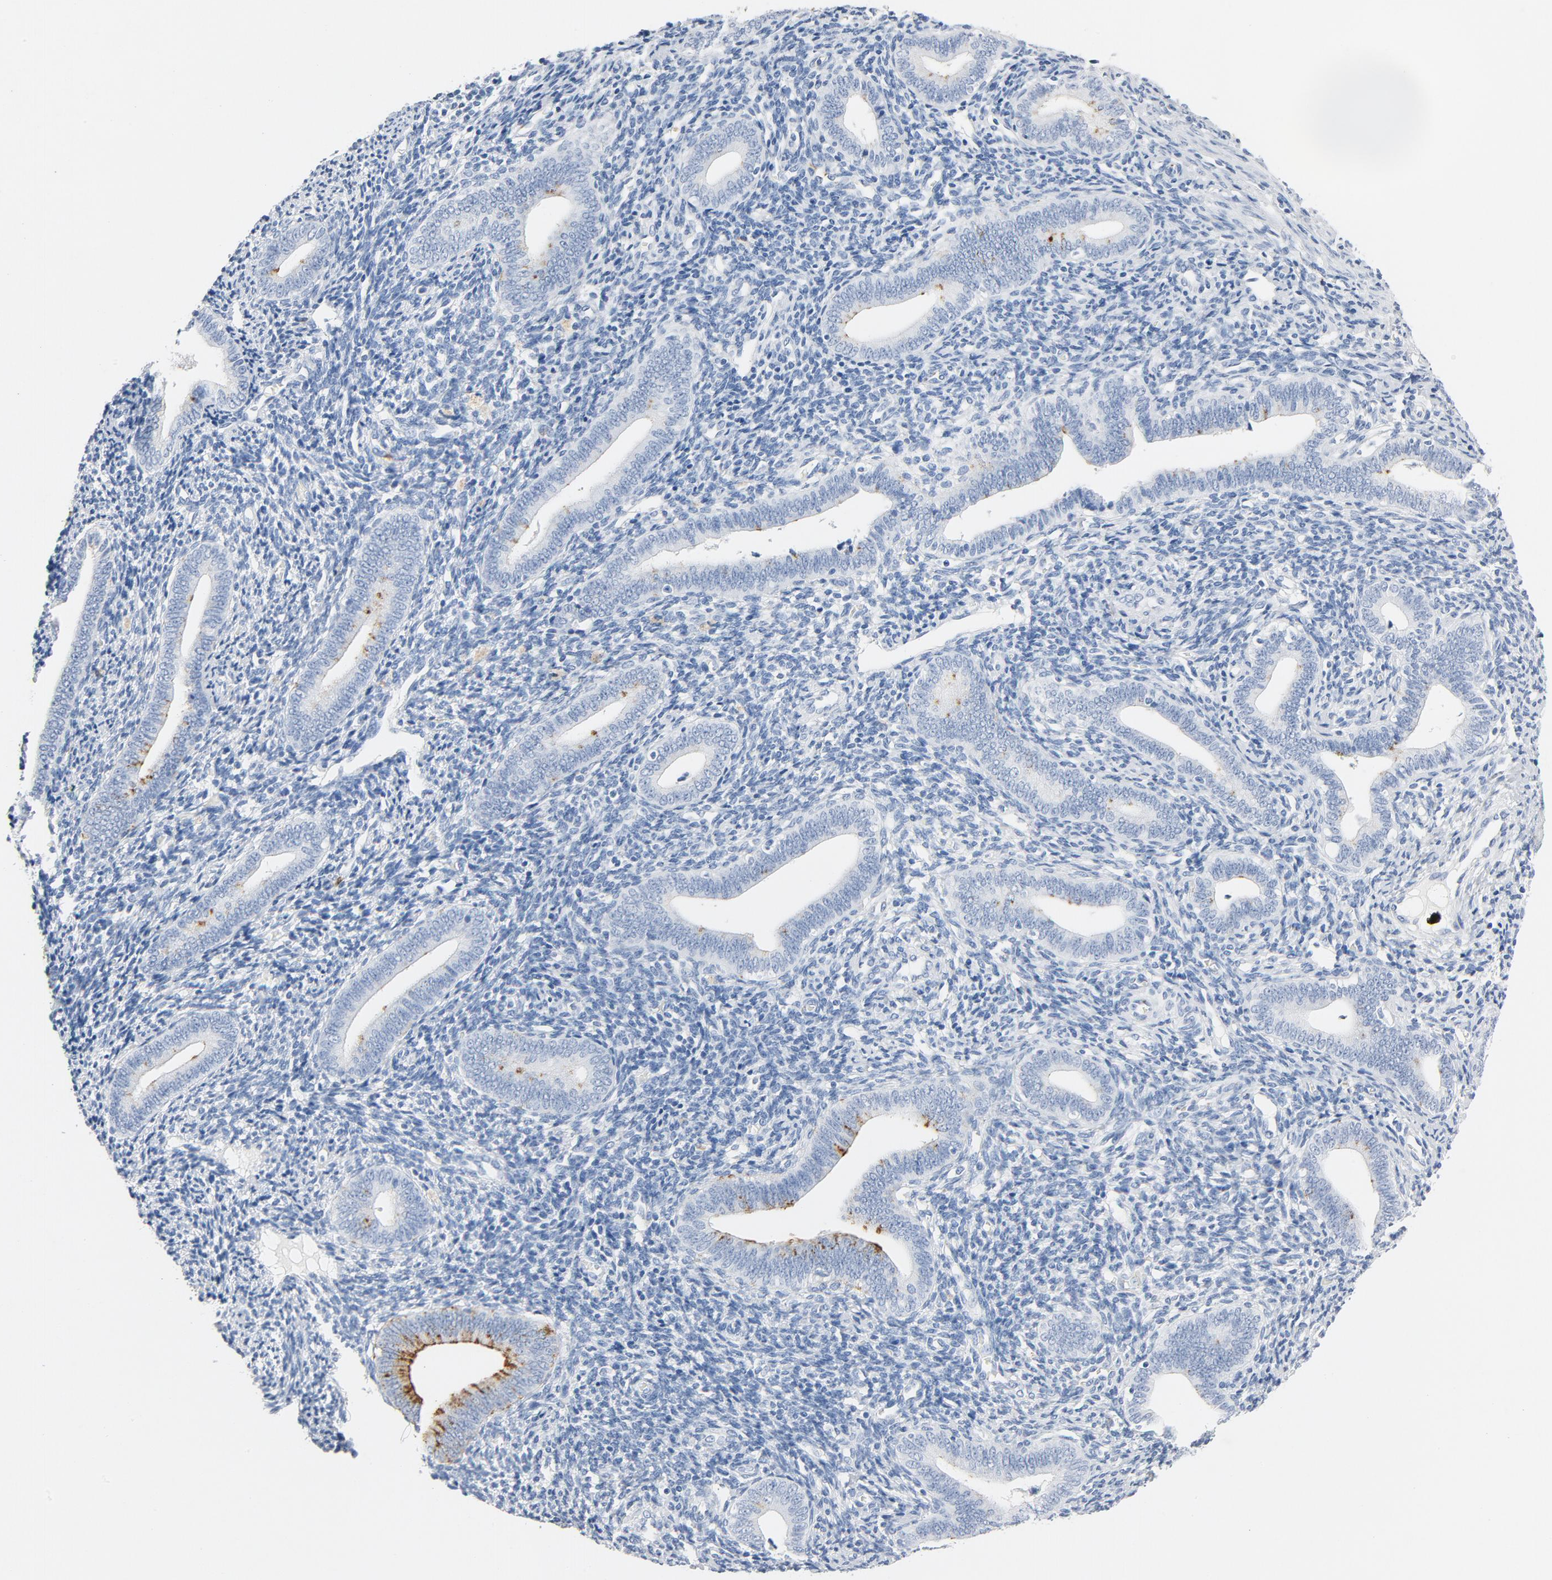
{"staining": {"intensity": "negative", "quantity": "none", "location": "none"}, "tissue": "endometrium", "cell_type": "Cells in endometrial stroma", "image_type": "normal", "snomed": [{"axis": "morphology", "description": "Normal tissue, NOS"}, {"axis": "topography", "description": "Uterus"}, {"axis": "topography", "description": "Endometrium"}], "caption": "An IHC photomicrograph of unremarkable endometrium is shown. There is no staining in cells in endometrial stroma of endometrium. (Stains: DAB (3,3'-diaminobenzidine) immunohistochemistry with hematoxylin counter stain, Microscopy: brightfield microscopy at high magnification).", "gene": "PTPRB", "patient": {"sex": "female", "age": 33}}